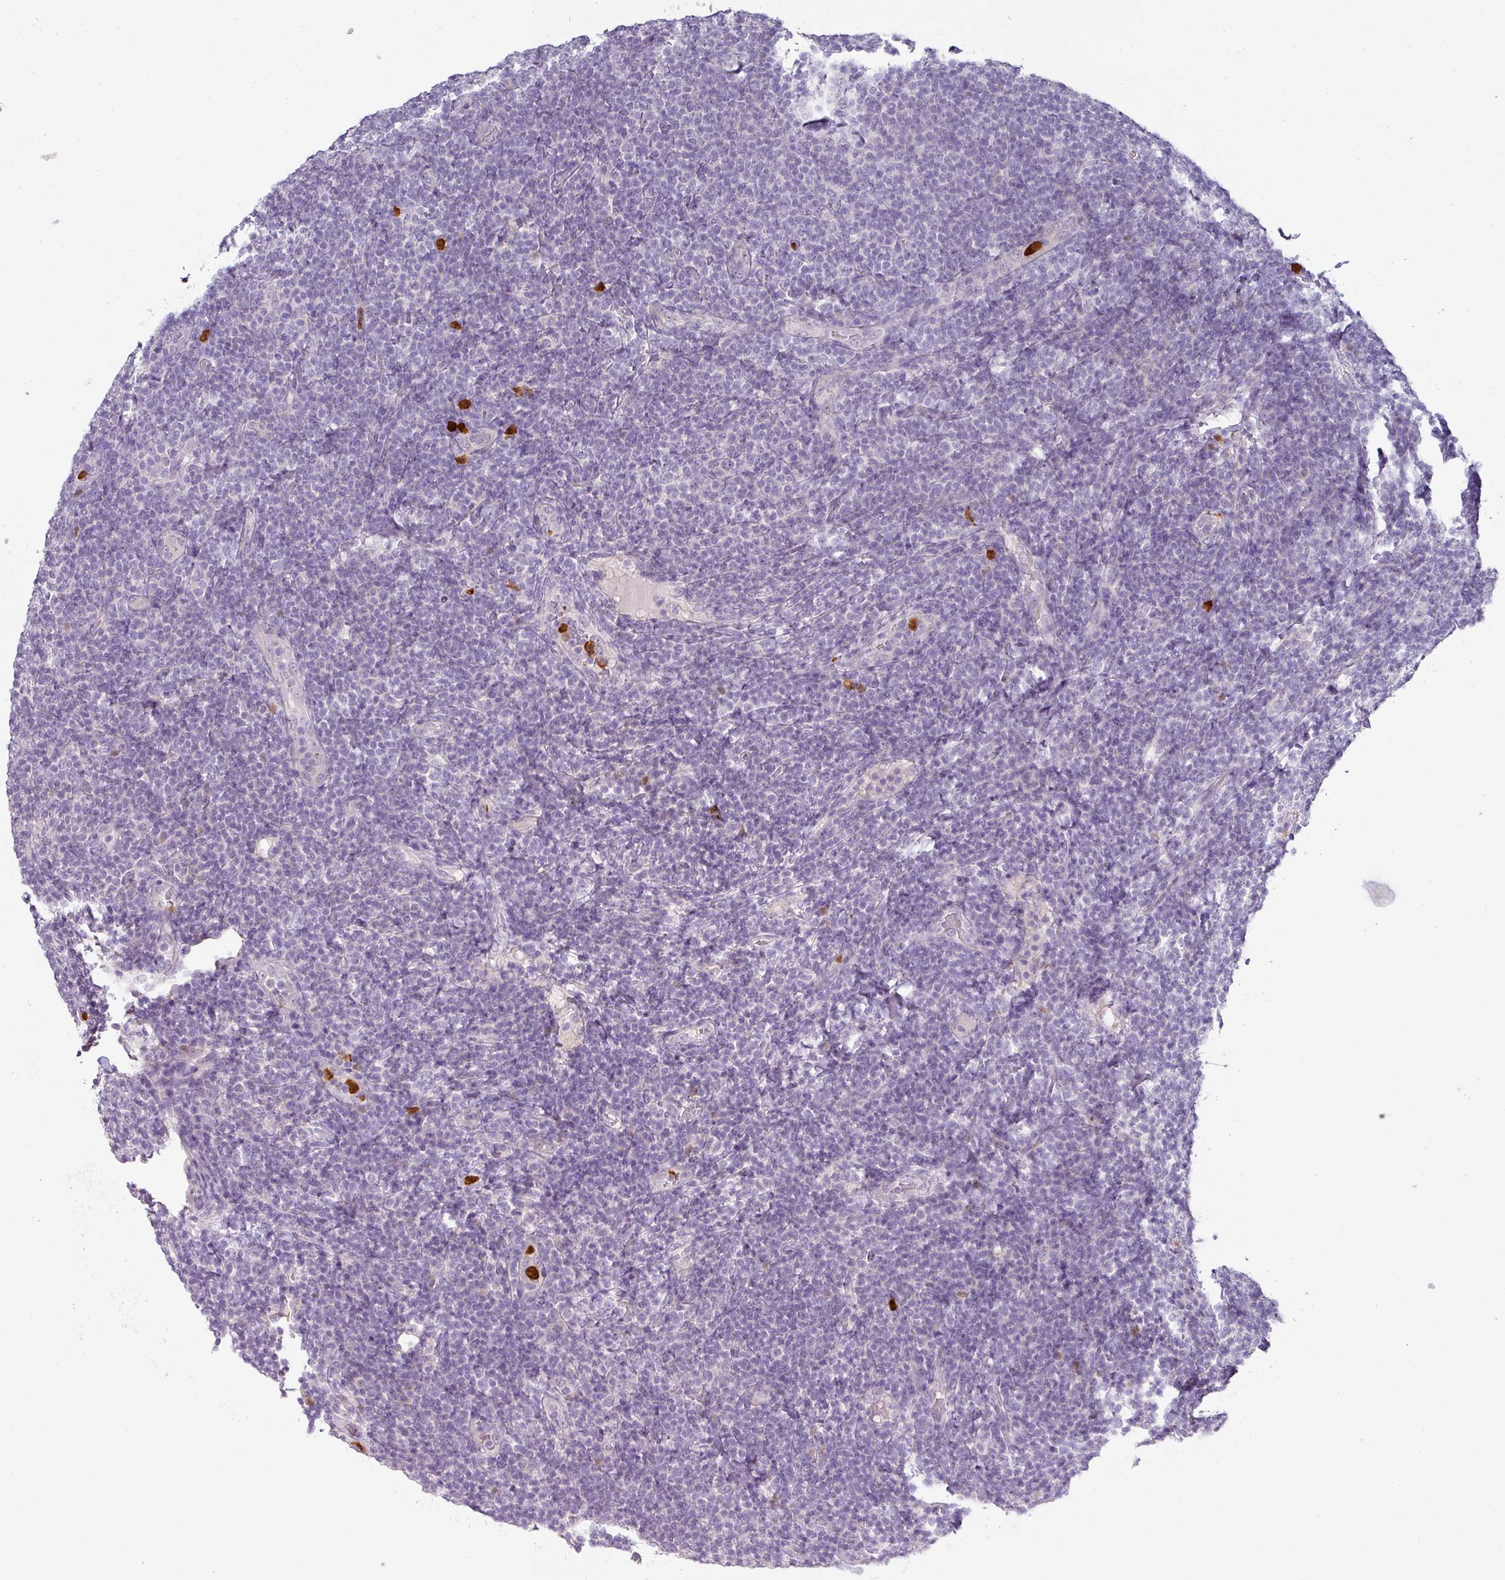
{"staining": {"intensity": "negative", "quantity": "none", "location": "none"}, "tissue": "lymphoma", "cell_type": "Tumor cells", "image_type": "cancer", "snomed": [{"axis": "morphology", "description": "Malignant lymphoma, non-Hodgkin's type, Low grade"}, {"axis": "topography", "description": "Lymph node"}], "caption": "Image shows no significant protein staining in tumor cells of lymphoma. (Stains: DAB IHC with hematoxylin counter stain, Microscopy: brightfield microscopy at high magnification).", "gene": "HHEX", "patient": {"sex": "male", "age": 66}}